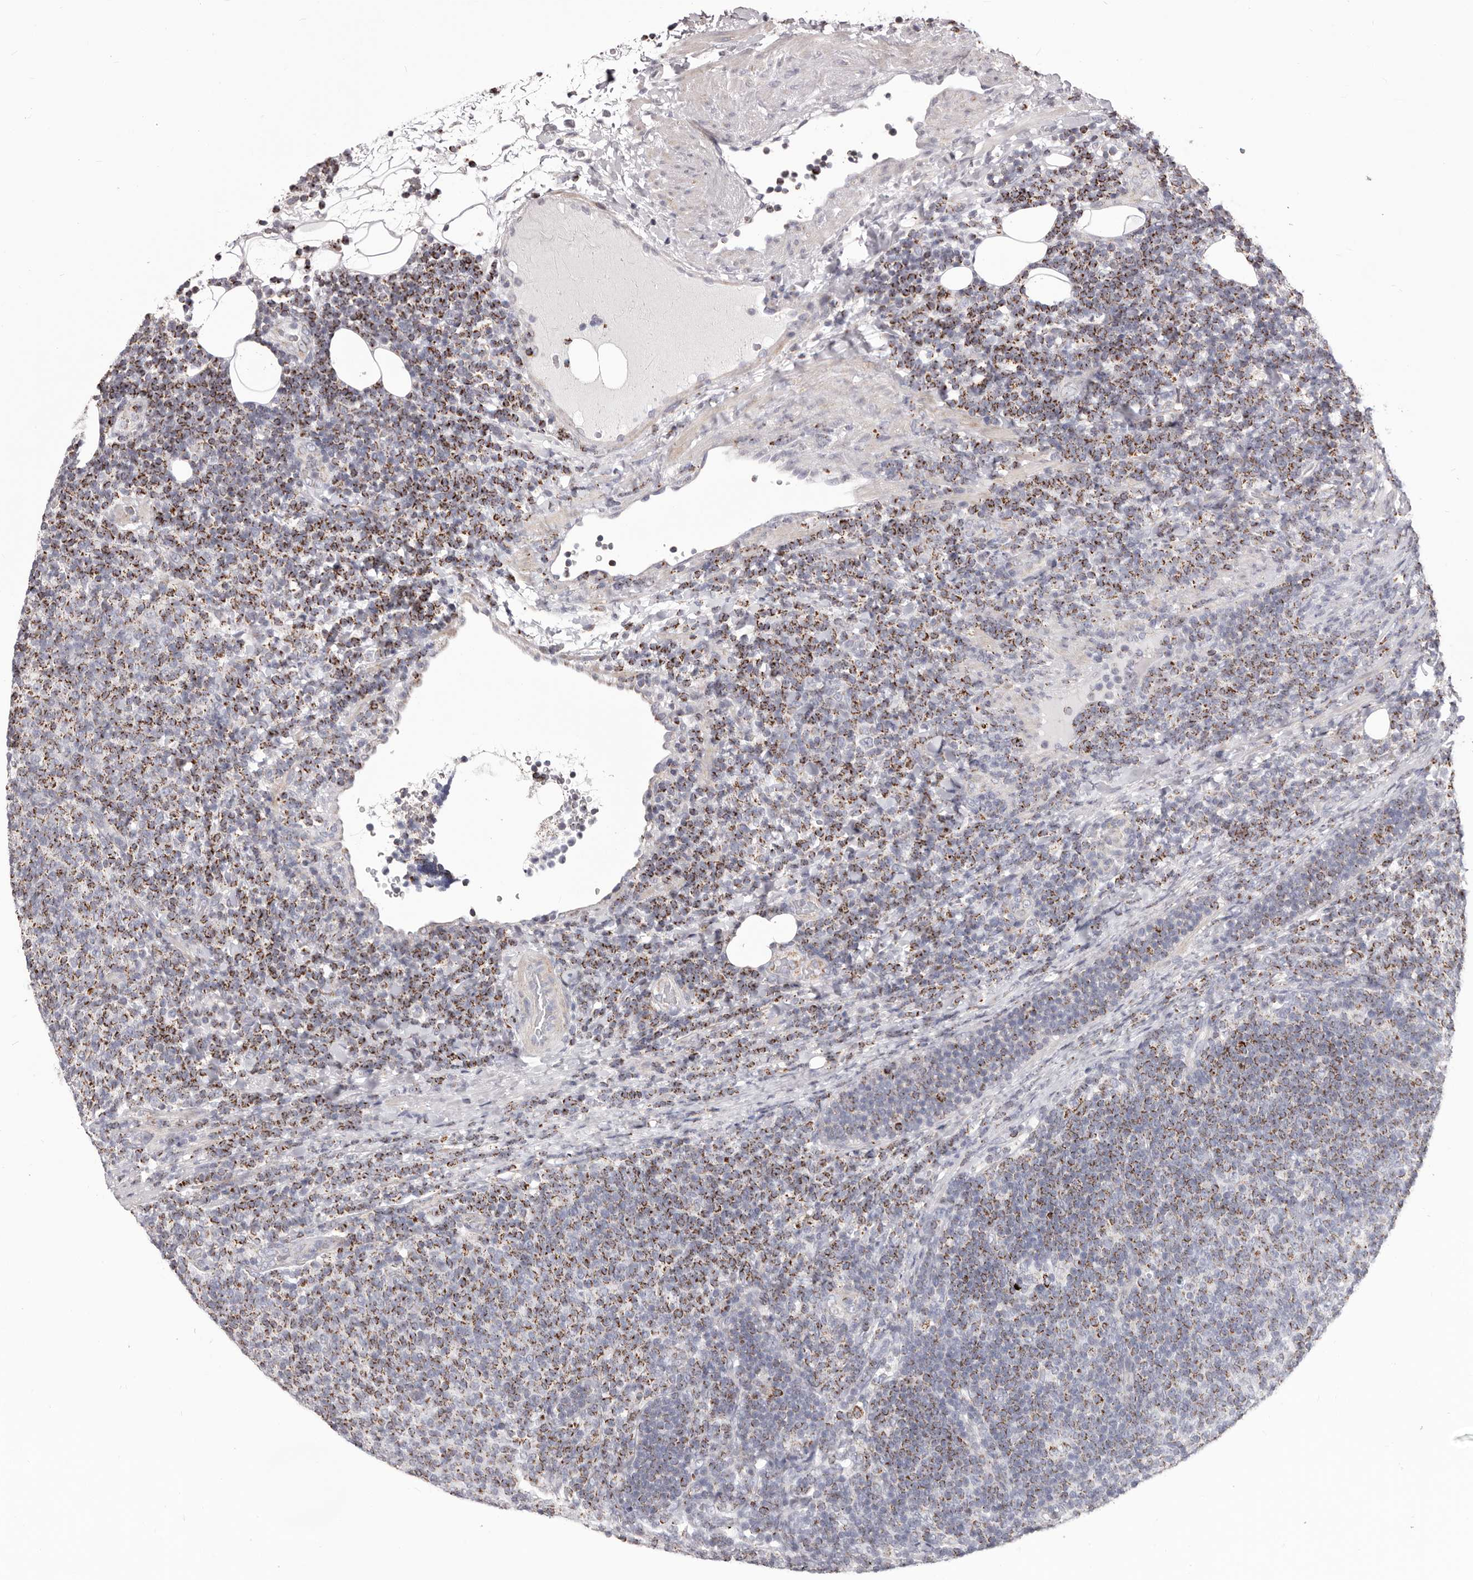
{"staining": {"intensity": "moderate", "quantity": "<25%", "location": "cytoplasmic/membranous"}, "tissue": "lymphoma", "cell_type": "Tumor cells", "image_type": "cancer", "snomed": [{"axis": "morphology", "description": "Malignant lymphoma, non-Hodgkin's type, Low grade"}, {"axis": "topography", "description": "Lymph node"}], "caption": "Moderate cytoplasmic/membranous positivity is present in about <25% of tumor cells in malignant lymphoma, non-Hodgkin's type (low-grade). The protein is stained brown, and the nuclei are stained in blue (DAB IHC with brightfield microscopy, high magnification).", "gene": "PRMT2", "patient": {"sex": "male", "age": 66}}